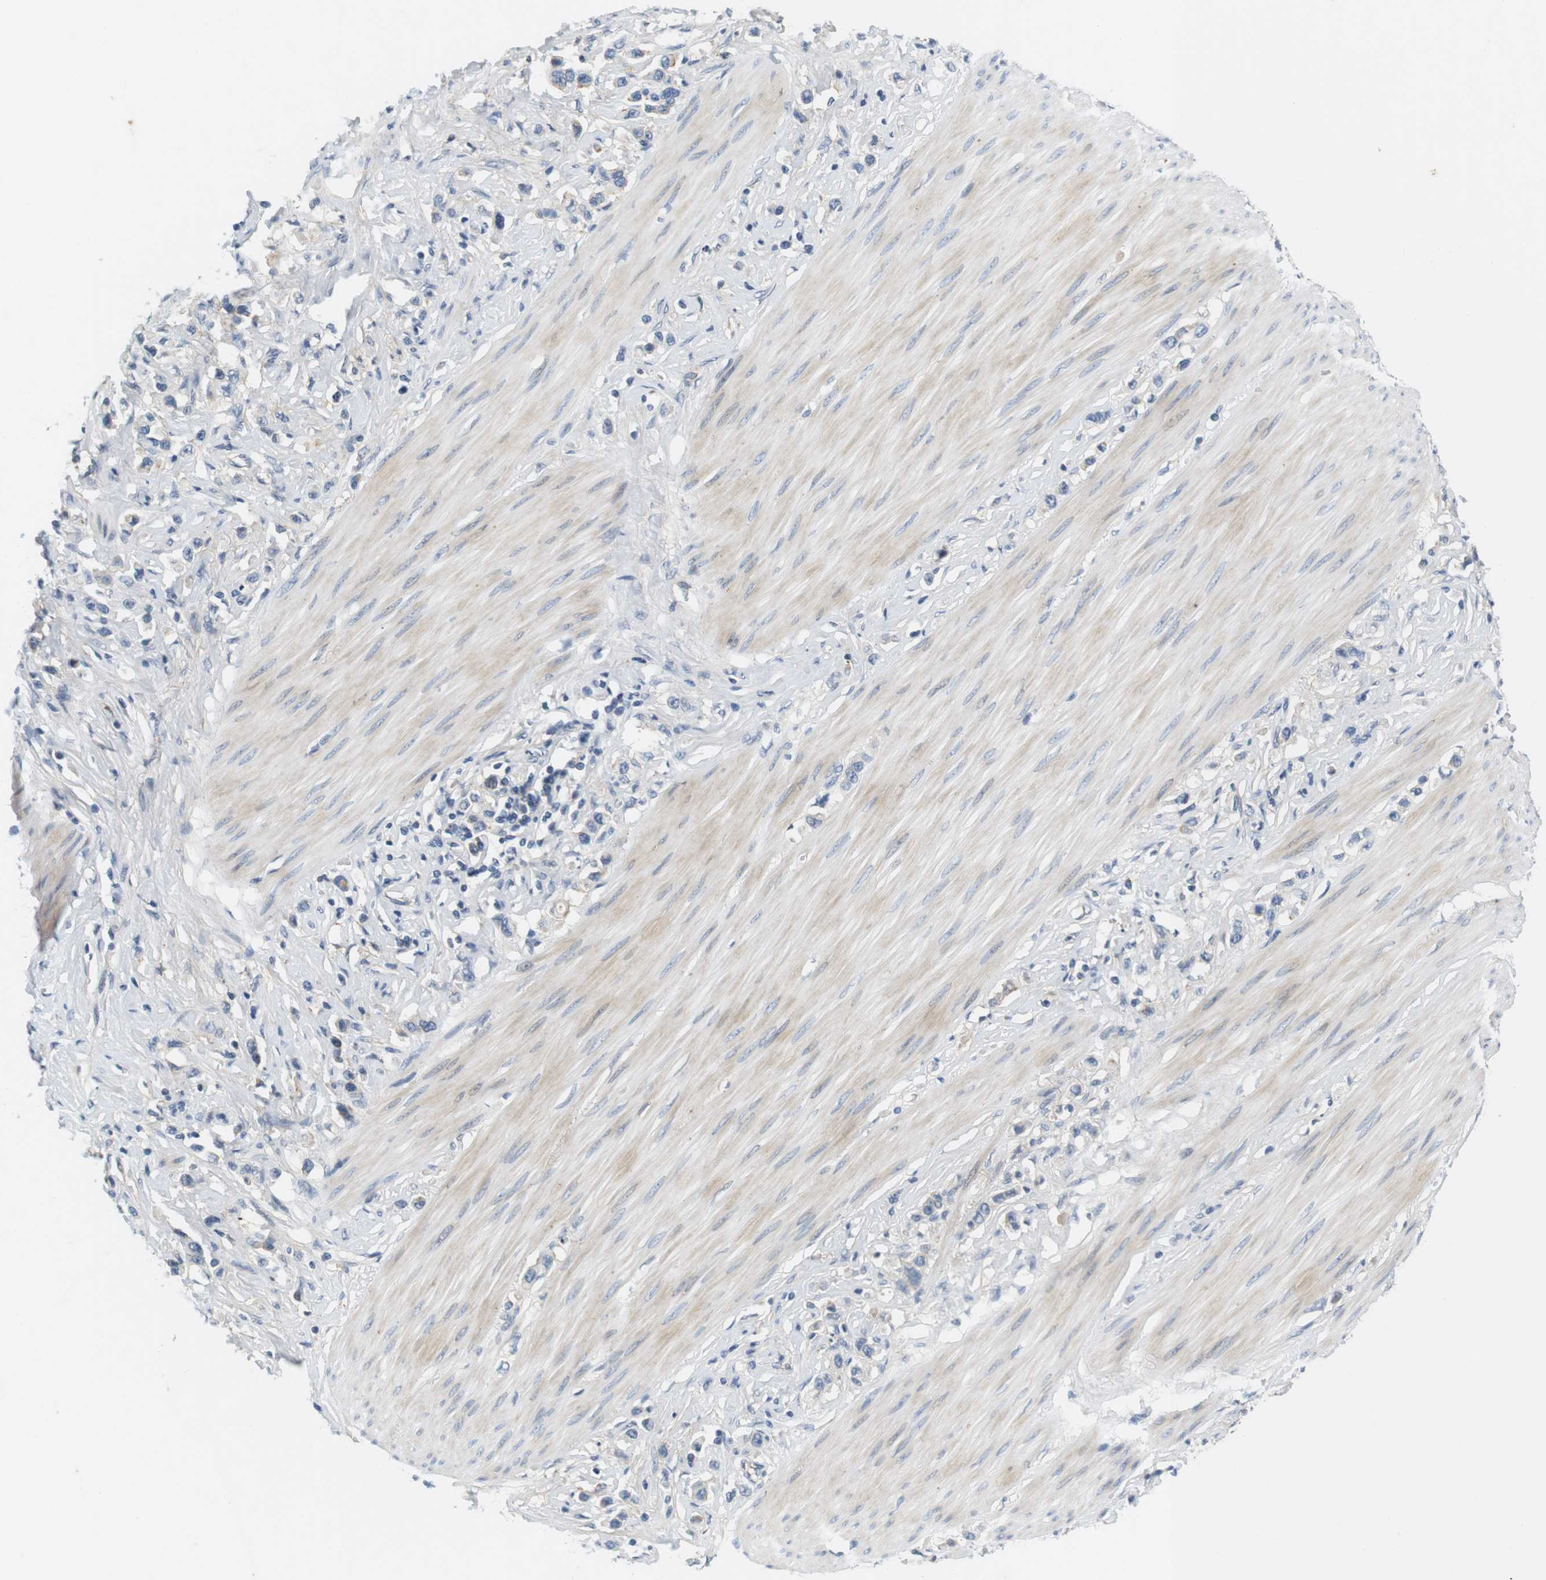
{"staining": {"intensity": "negative", "quantity": "none", "location": "none"}, "tissue": "stomach cancer", "cell_type": "Tumor cells", "image_type": "cancer", "snomed": [{"axis": "morphology", "description": "Adenocarcinoma, NOS"}, {"axis": "topography", "description": "Stomach"}], "caption": "Tumor cells are negative for brown protein staining in stomach cancer (adenocarcinoma).", "gene": "SLC30A1", "patient": {"sex": "female", "age": 65}}